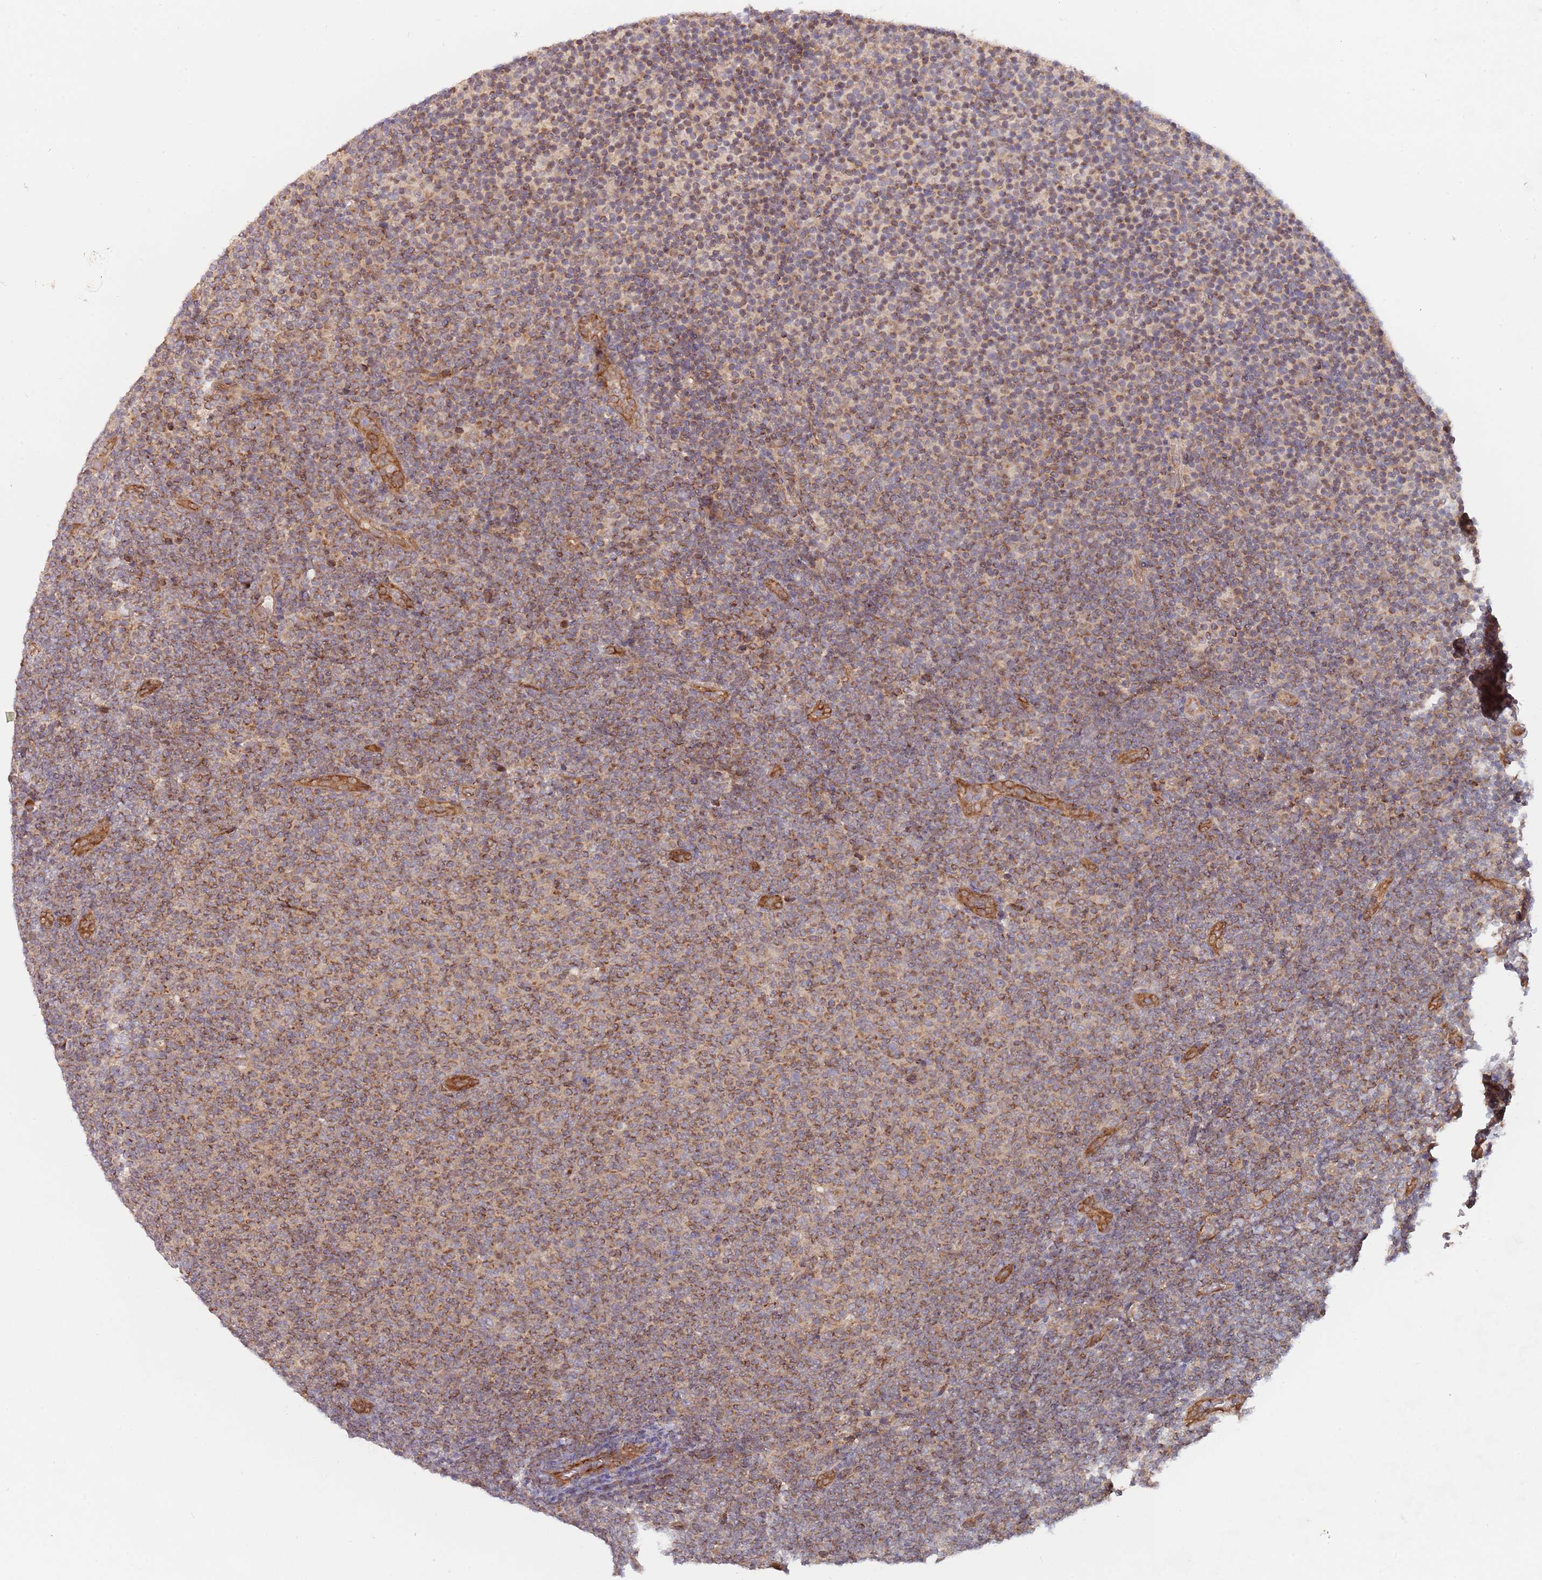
{"staining": {"intensity": "moderate", "quantity": ">75%", "location": "cytoplasmic/membranous"}, "tissue": "lymphoma", "cell_type": "Tumor cells", "image_type": "cancer", "snomed": [{"axis": "morphology", "description": "Malignant lymphoma, non-Hodgkin's type, Low grade"}, {"axis": "topography", "description": "Lymph node"}], "caption": "Immunohistochemical staining of low-grade malignant lymphoma, non-Hodgkin's type displays medium levels of moderate cytoplasmic/membranous staining in approximately >75% of tumor cells.", "gene": "GUK1", "patient": {"sex": "male", "age": 66}}